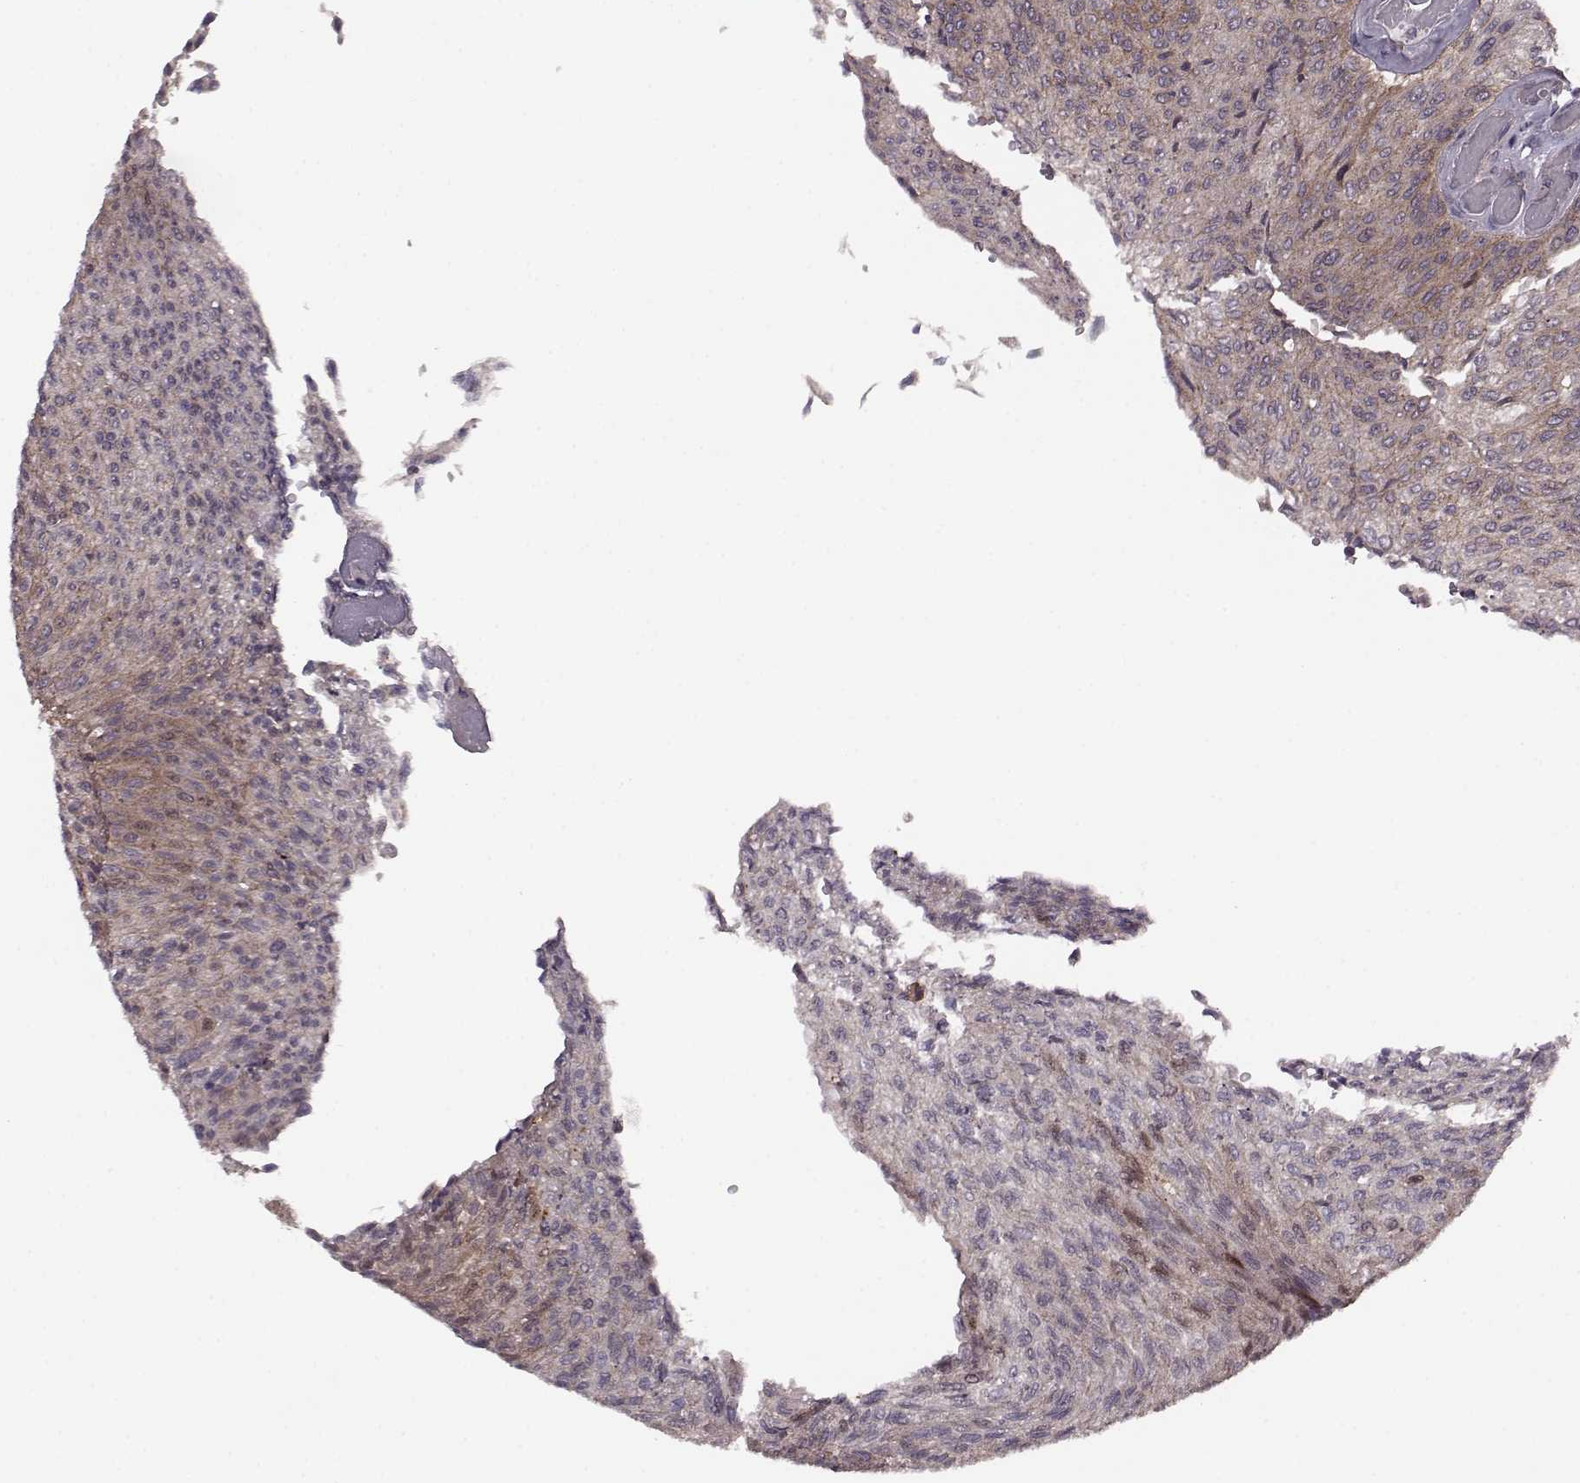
{"staining": {"intensity": "moderate", "quantity": ">75%", "location": "cytoplasmic/membranous"}, "tissue": "urothelial cancer", "cell_type": "Tumor cells", "image_type": "cancer", "snomed": [{"axis": "morphology", "description": "Urothelial carcinoma, Low grade"}, {"axis": "topography", "description": "Ureter, NOS"}, {"axis": "topography", "description": "Urinary bladder"}], "caption": "This is a micrograph of immunohistochemistry staining of low-grade urothelial carcinoma, which shows moderate expression in the cytoplasmic/membranous of tumor cells.", "gene": "FNIP2", "patient": {"sex": "male", "age": 78}}